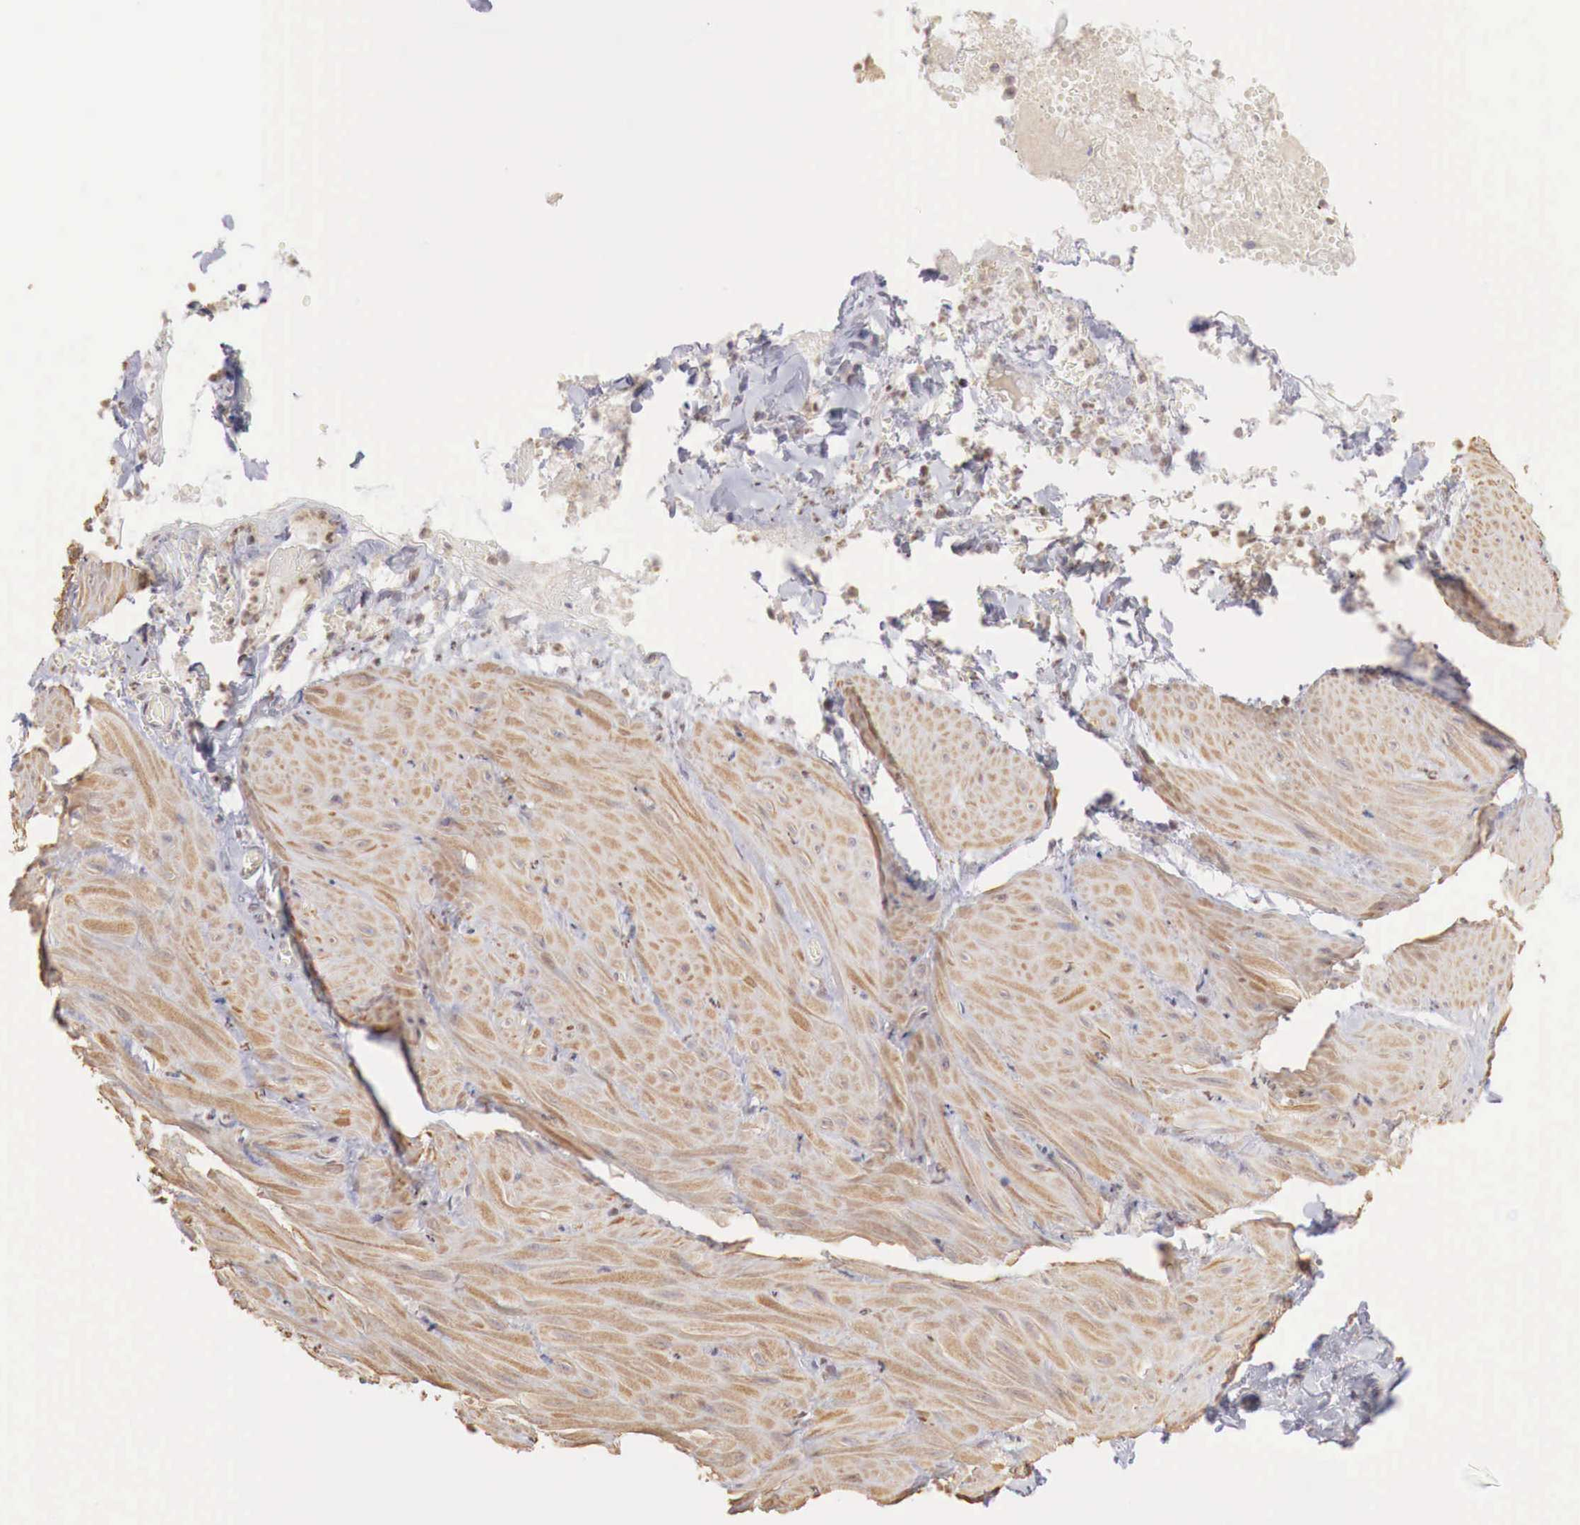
{"staining": {"intensity": "moderate", "quantity": ">75%", "location": "cytoplasmic/membranous"}, "tissue": "smooth muscle", "cell_type": "Smooth muscle cells", "image_type": "normal", "snomed": [{"axis": "morphology", "description": "Normal tissue, NOS"}, {"axis": "topography", "description": "Duodenum"}], "caption": "This is a photomicrograph of immunohistochemistry (IHC) staining of benign smooth muscle, which shows moderate positivity in the cytoplasmic/membranous of smooth muscle cells.", "gene": "TBC1D9", "patient": {"sex": "male", "age": 63}}